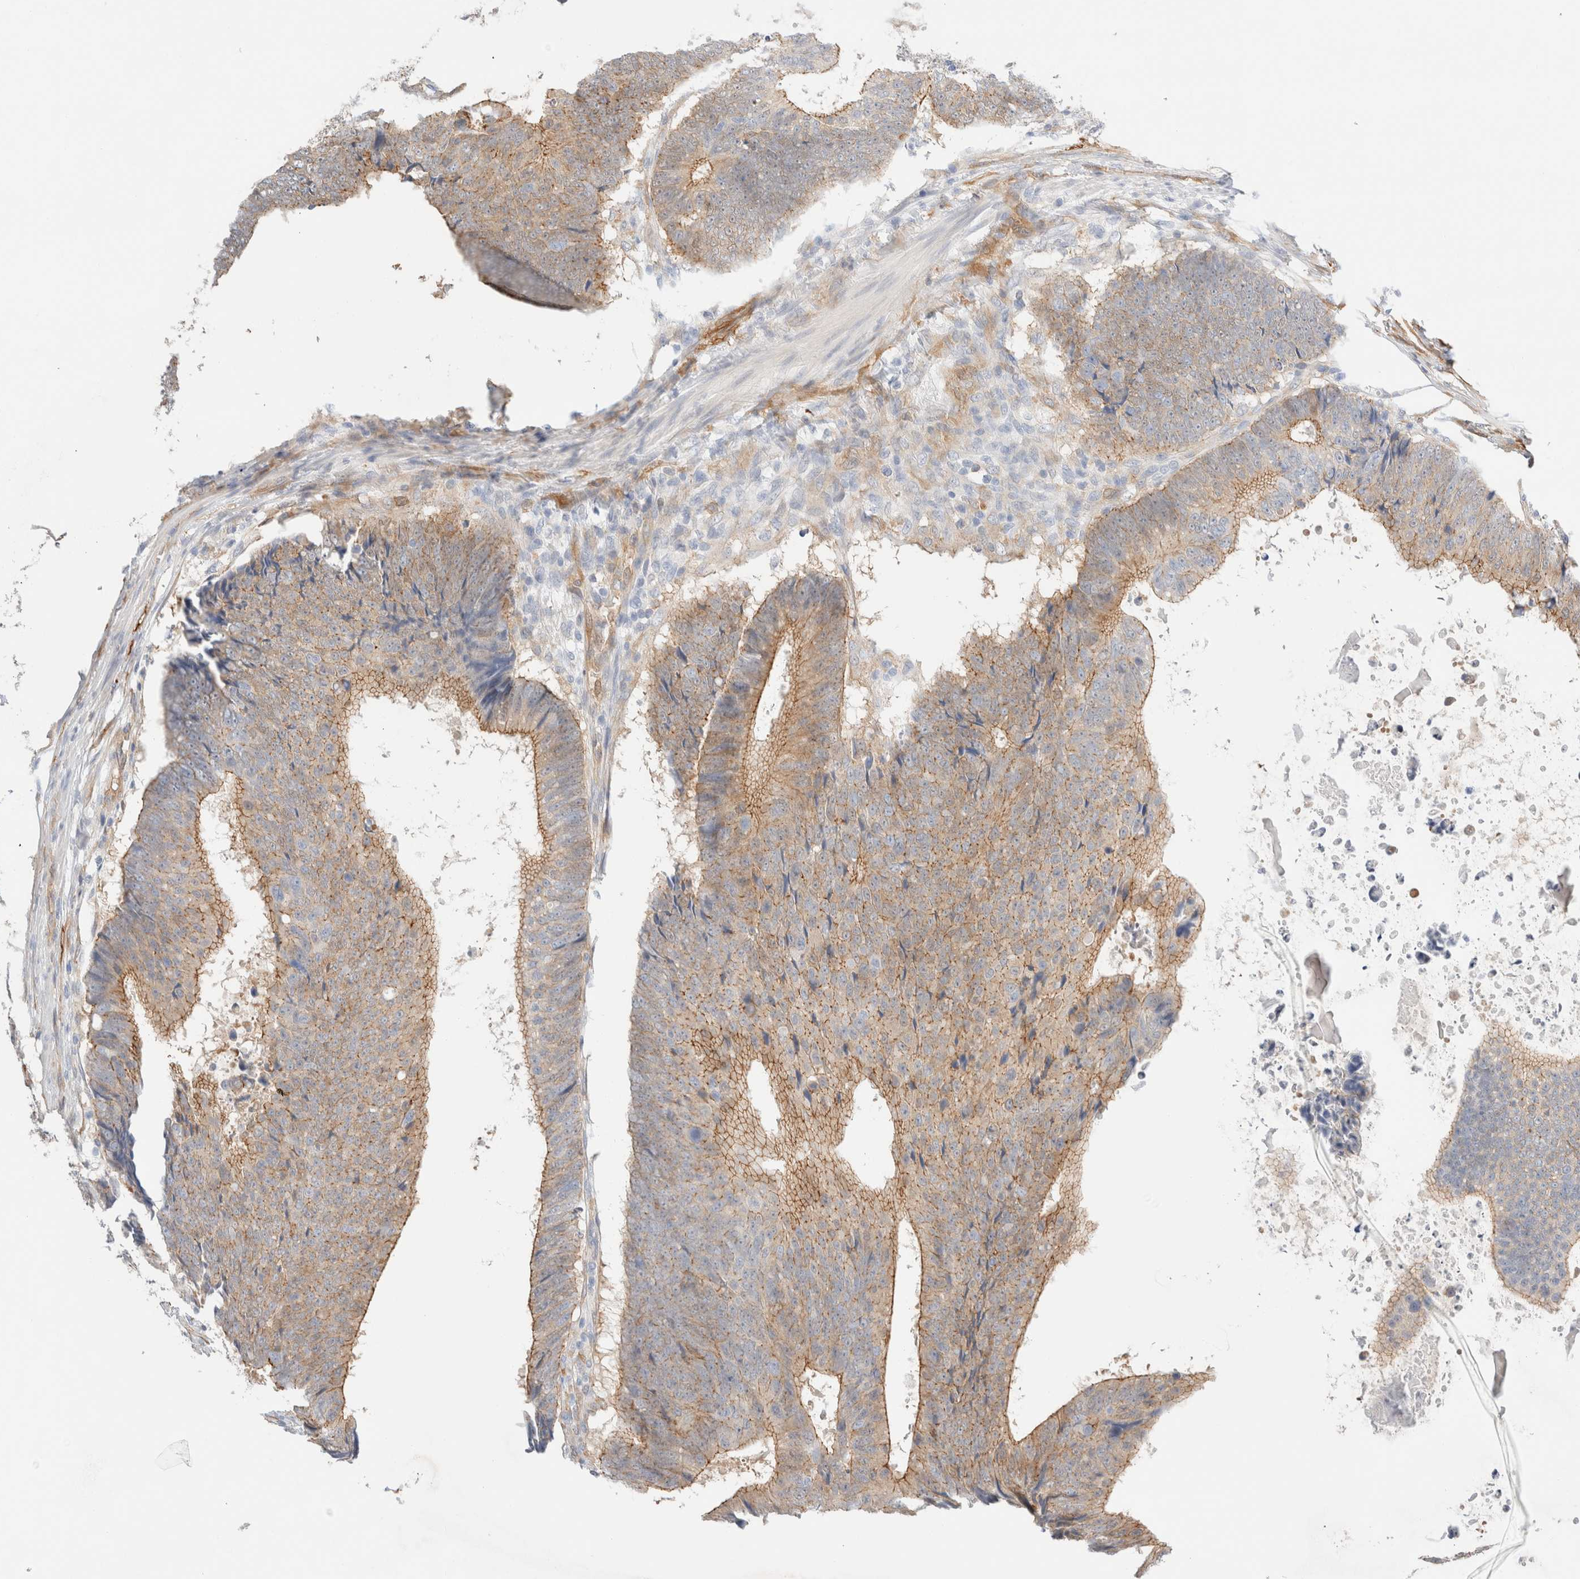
{"staining": {"intensity": "moderate", "quantity": ">75%", "location": "cytoplasmic/membranous"}, "tissue": "colorectal cancer", "cell_type": "Tumor cells", "image_type": "cancer", "snomed": [{"axis": "morphology", "description": "Adenocarcinoma, NOS"}, {"axis": "topography", "description": "Colon"}], "caption": "Immunohistochemistry histopathology image of colorectal adenocarcinoma stained for a protein (brown), which reveals medium levels of moderate cytoplasmic/membranous staining in approximately >75% of tumor cells.", "gene": "LMCD1", "patient": {"sex": "male", "age": 56}}